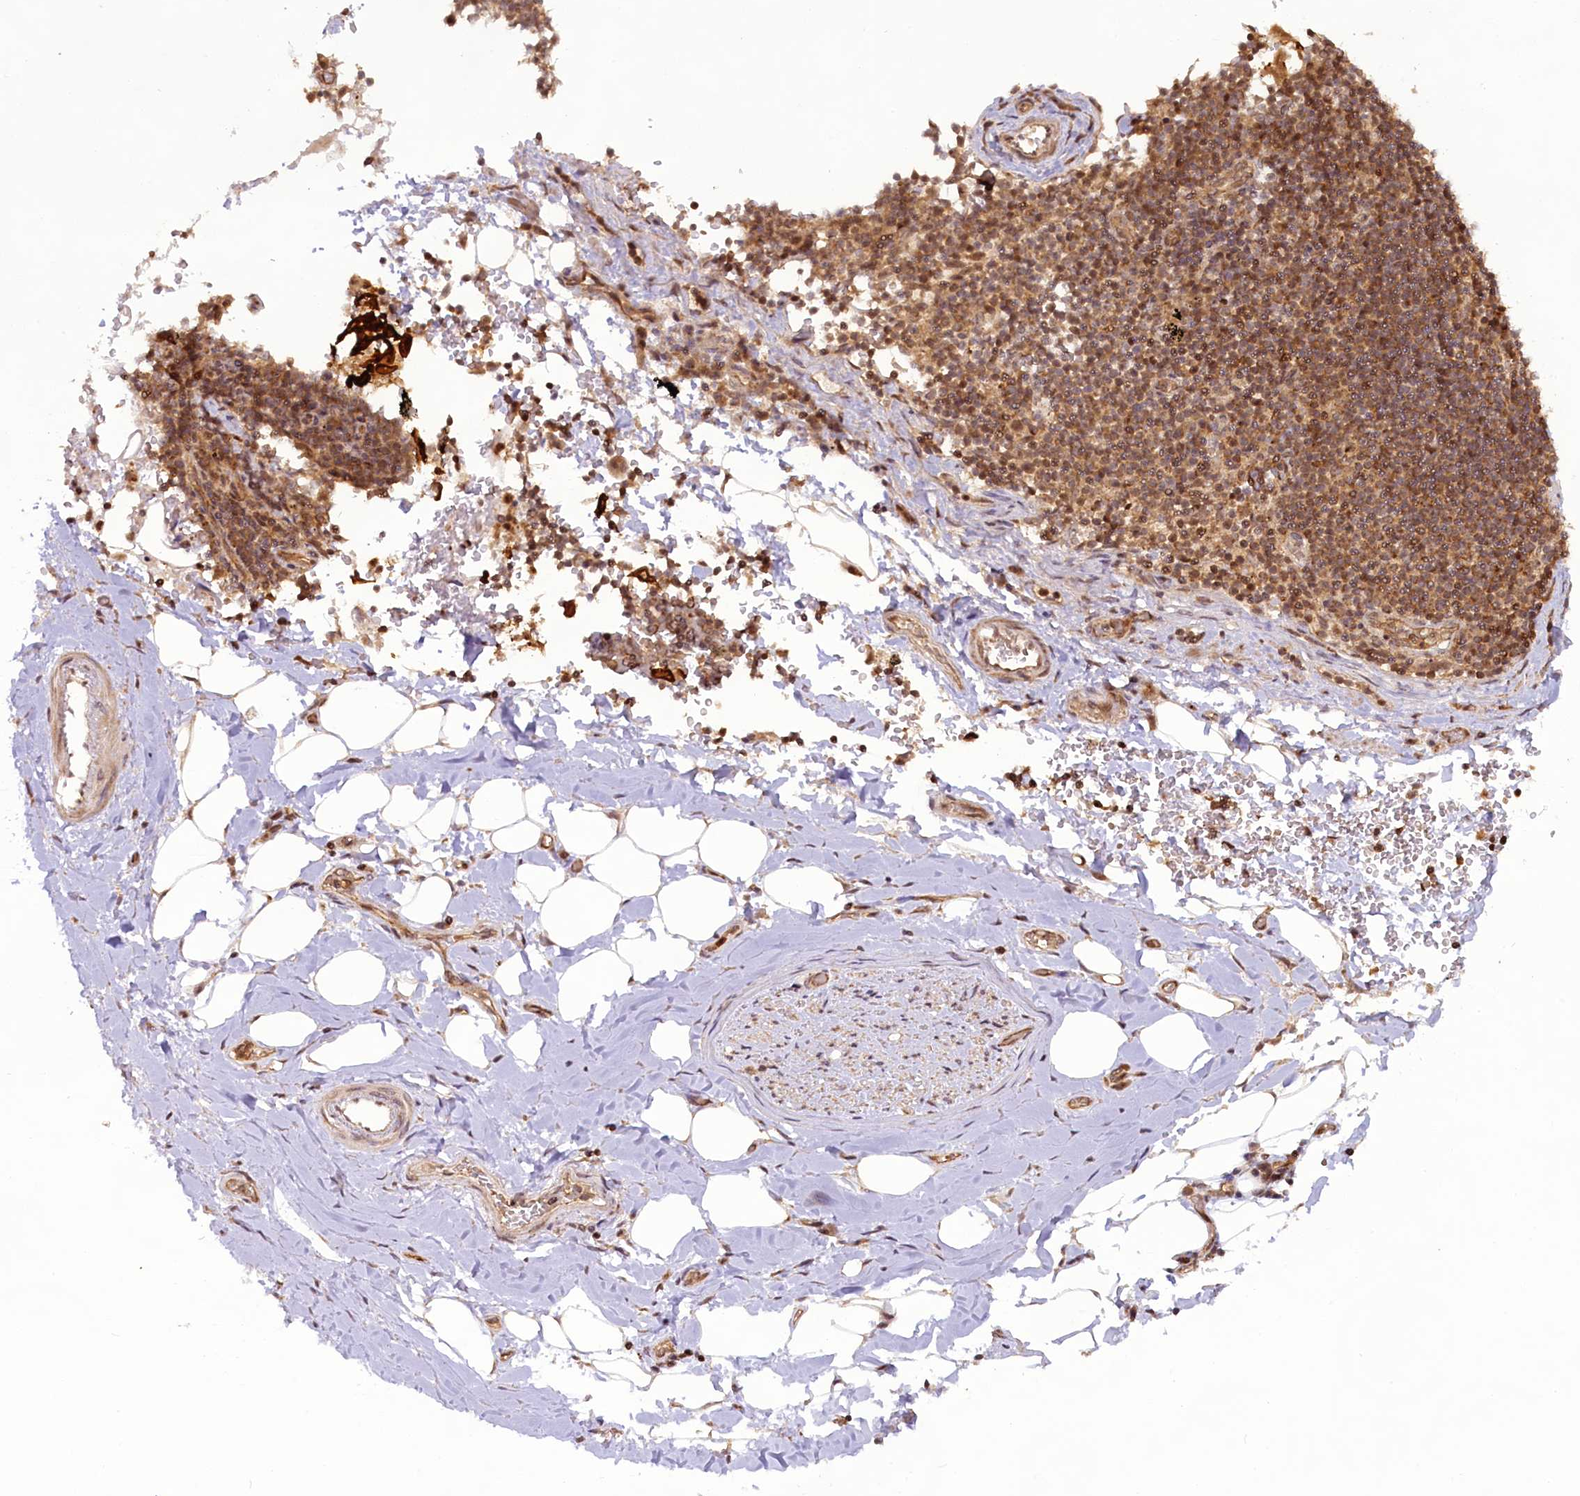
{"staining": {"intensity": "moderate", "quantity": "25%-75%", "location": "nuclear"}, "tissue": "adipose tissue", "cell_type": "Adipocytes", "image_type": "normal", "snomed": [{"axis": "morphology", "description": "Normal tissue, NOS"}, {"axis": "topography", "description": "Lymph node"}, {"axis": "topography", "description": "Cartilage tissue"}, {"axis": "topography", "description": "Bronchus"}], "caption": "A micrograph showing moderate nuclear staining in about 25%-75% of adipocytes in benign adipose tissue, as visualized by brown immunohistochemical staining.", "gene": "CARD8", "patient": {"sex": "male", "age": 63}}